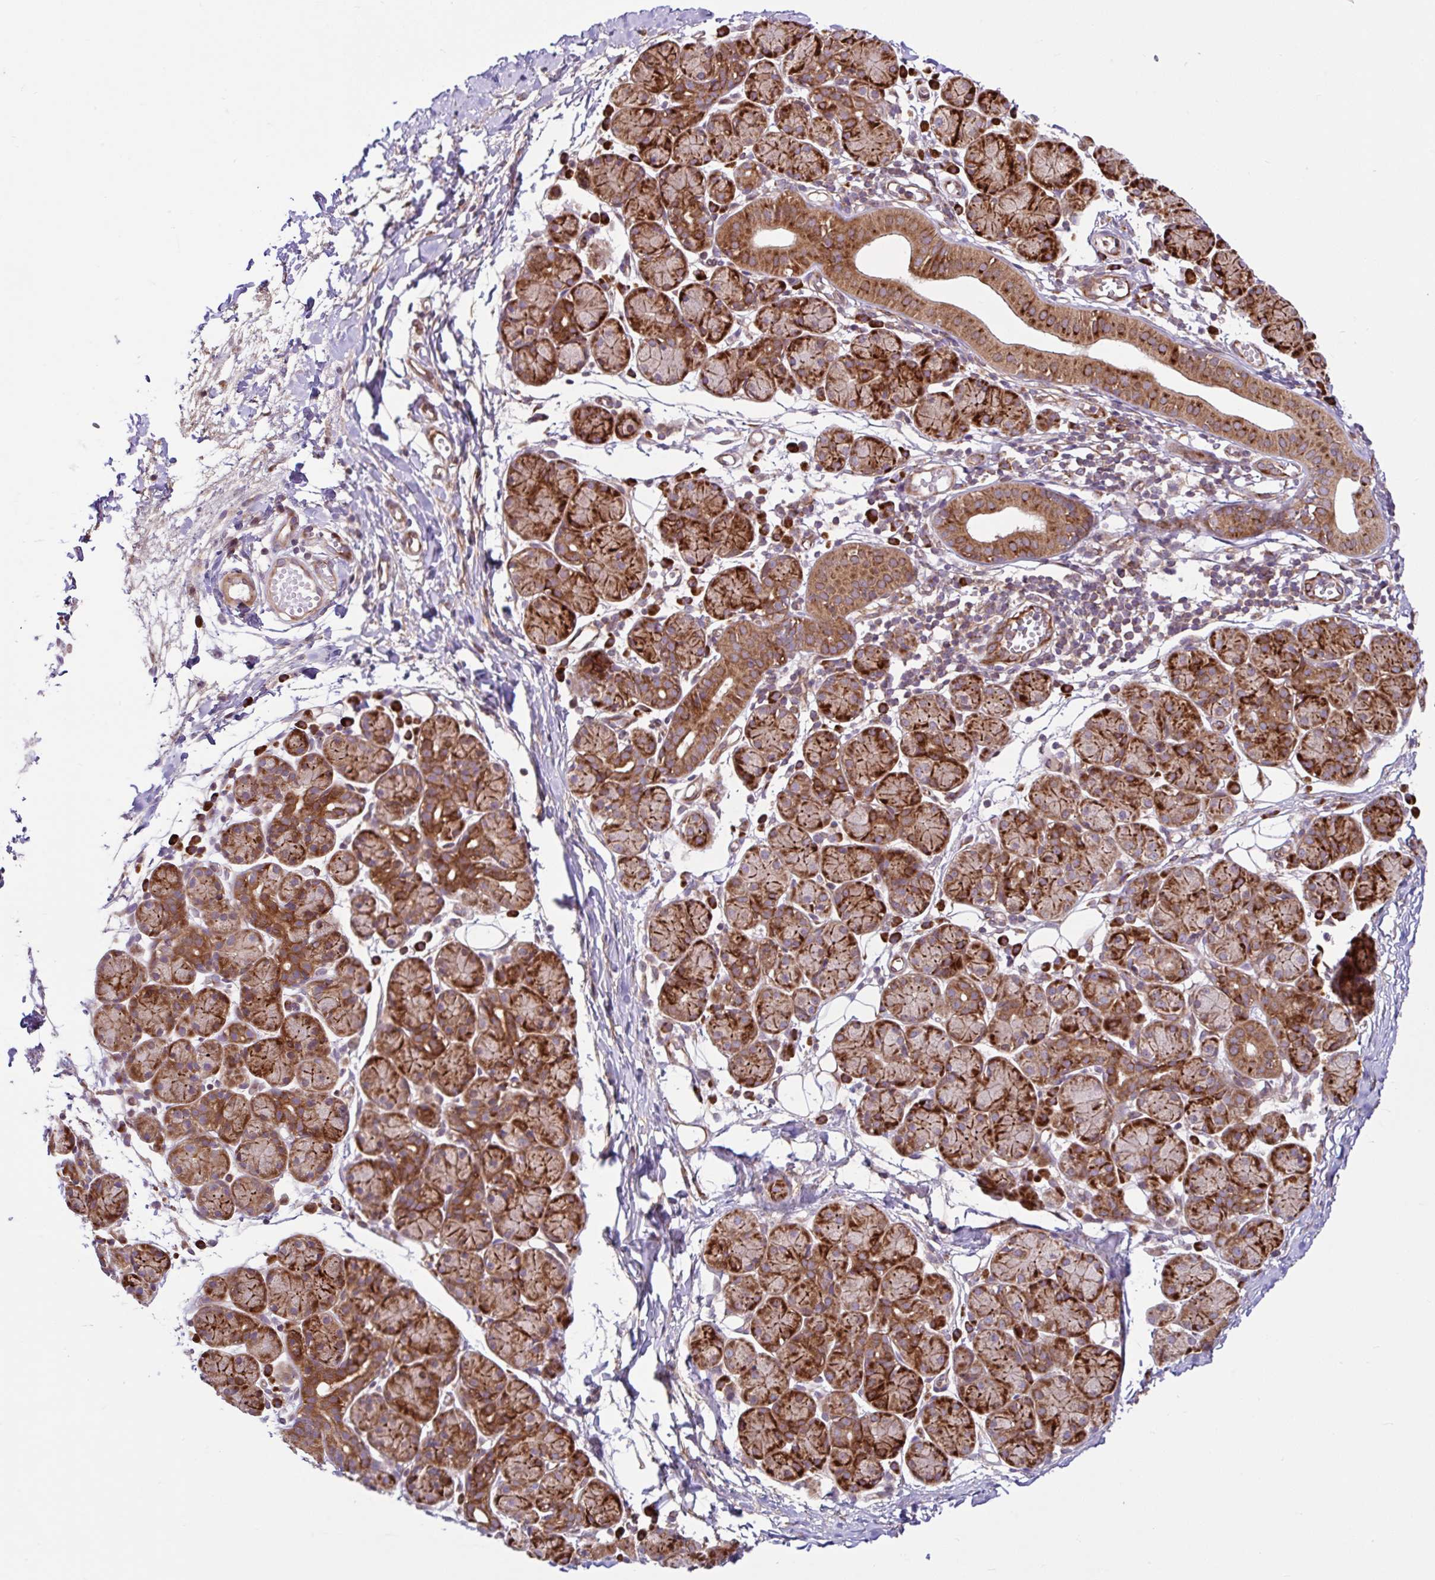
{"staining": {"intensity": "strong", "quantity": "25%-75%", "location": "cytoplasmic/membranous"}, "tissue": "salivary gland", "cell_type": "Glandular cells", "image_type": "normal", "snomed": [{"axis": "morphology", "description": "Normal tissue, NOS"}, {"axis": "morphology", "description": "Inflammation, NOS"}, {"axis": "topography", "description": "Lymph node"}, {"axis": "topography", "description": "Salivary gland"}], "caption": "Immunohistochemistry (DAB (3,3'-diaminobenzidine)) staining of unremarkable human salivary gland reveals strong cytoplasmic/membranous protein positivity in approximately 25%-75% of glandular cells.", "gene": "NTPCR", "patient": {"sex": "male", "age": 3}}